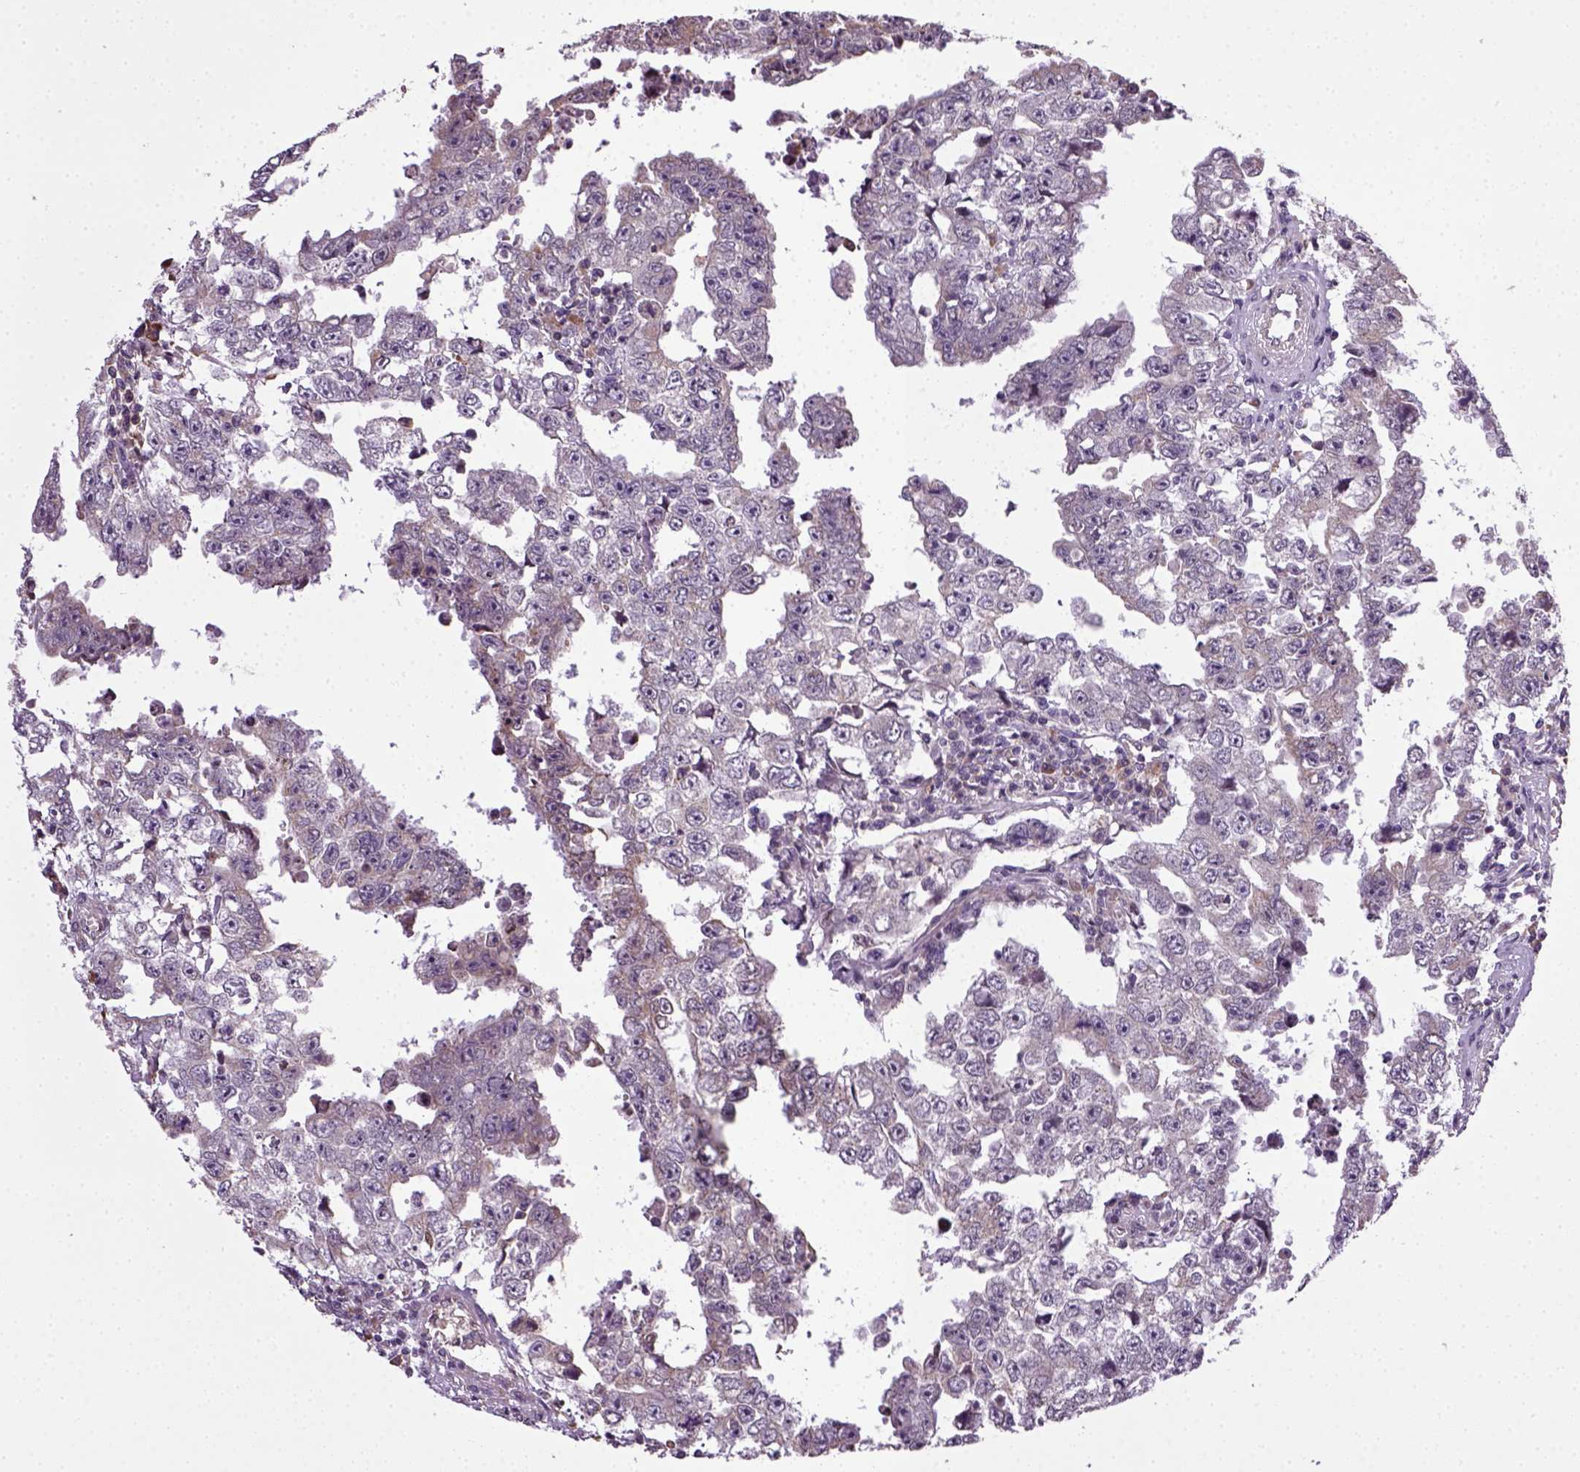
{"staining": {"intensity": "negative", "quantity": "none", "location": "none"}, "tissue": "testis cancer", "cell_type": "Tumor cells", "image_type": "cancer", "snomed": [{"axis": "morphology", "description": "Carcinoma, Embryonal, NOS"}, {"axis": "topography", "description": "Testis"}], "caption": "Immunohistochemistry histopathology image of human embryonal carcinoma (testis) stained for a protein (brown), which demonstrates no positivity in tumor cells.", "gene": "TPRG1", "patient": {"sex": "male", "age": 36}}